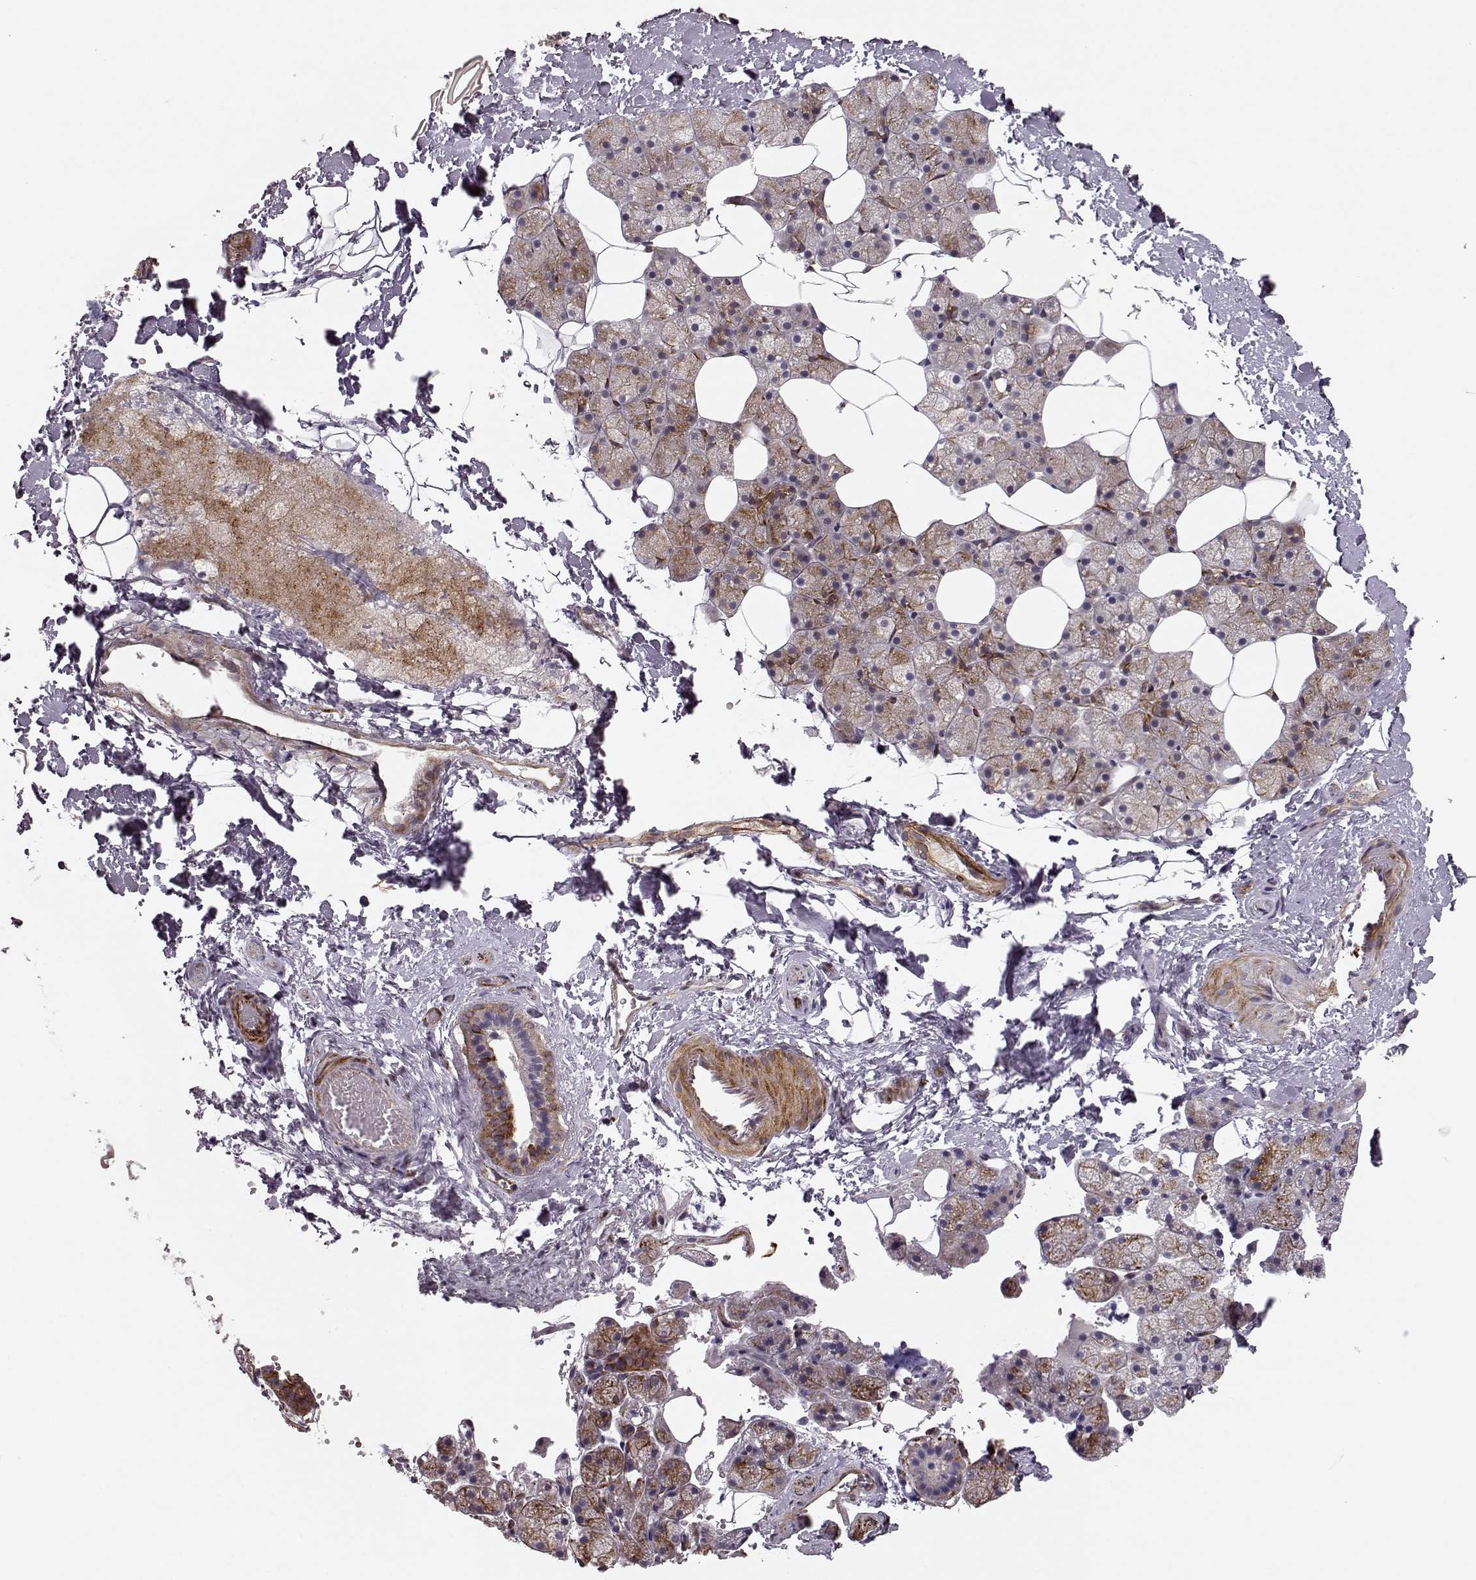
{"staining": {"intensity": "weak", "quantity": ">75%", "location": "cytoplasmic/membranous"}, "tissue": "salivary gland", "cell_type": "Glandular cells", "image_type": "normal", "snomed": [{"axis": "morphology", "description": "Normal tissue, NOS"}, {"axis": "topography", "description": "Salivary gland"}], "caption": "Brown immunohistochemical staining in benign human salivary gland demonstrates weak cytoplasmic/membranous staining in about >75% of glandular cells.", "gene": "MTR", "patient": {"sex": "male", "age": 38}}